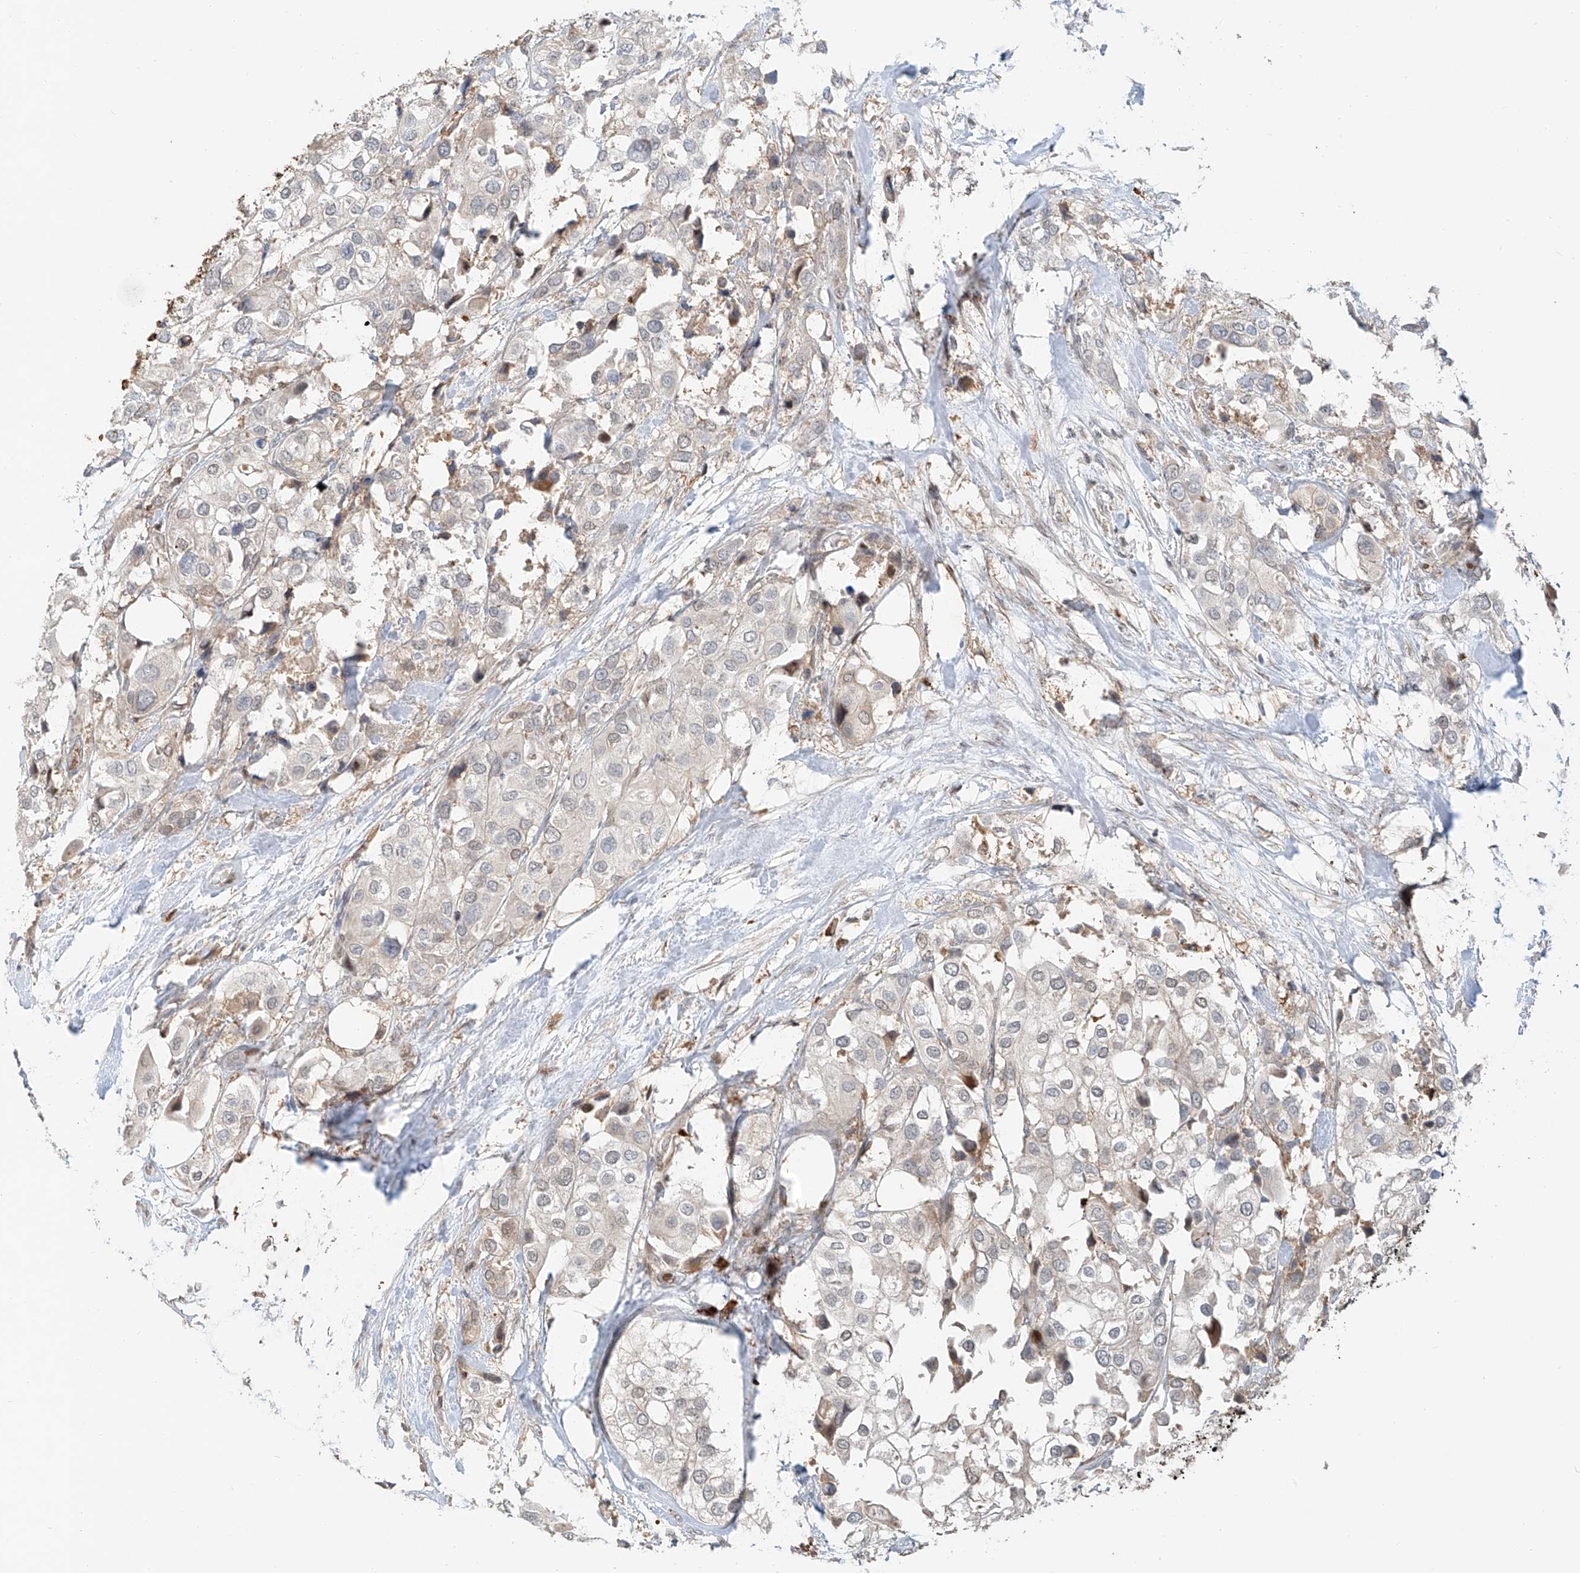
{"staining": {"intensity": "negative", "quantity": "none", "location": "none"}, "tissue": "urothelial cancer", "cell_type": "Tumor cells", "image_type": "cancer", "snomed": [{"axis": "morphology", "description": "Urothelial carcinoma, High grade"}, {"axis": "topography", "description": "Urinary bladder"}], "caption": "DAB (3,3'-diaminobenzidine) immunohistochemical staining of human urothelial cancer displays no significant positivity in tumor cells. (DAB IHC with hematoxylin counter stain).", "gene": "CEP162", "patient": {"sex": "male", "age": 64}}